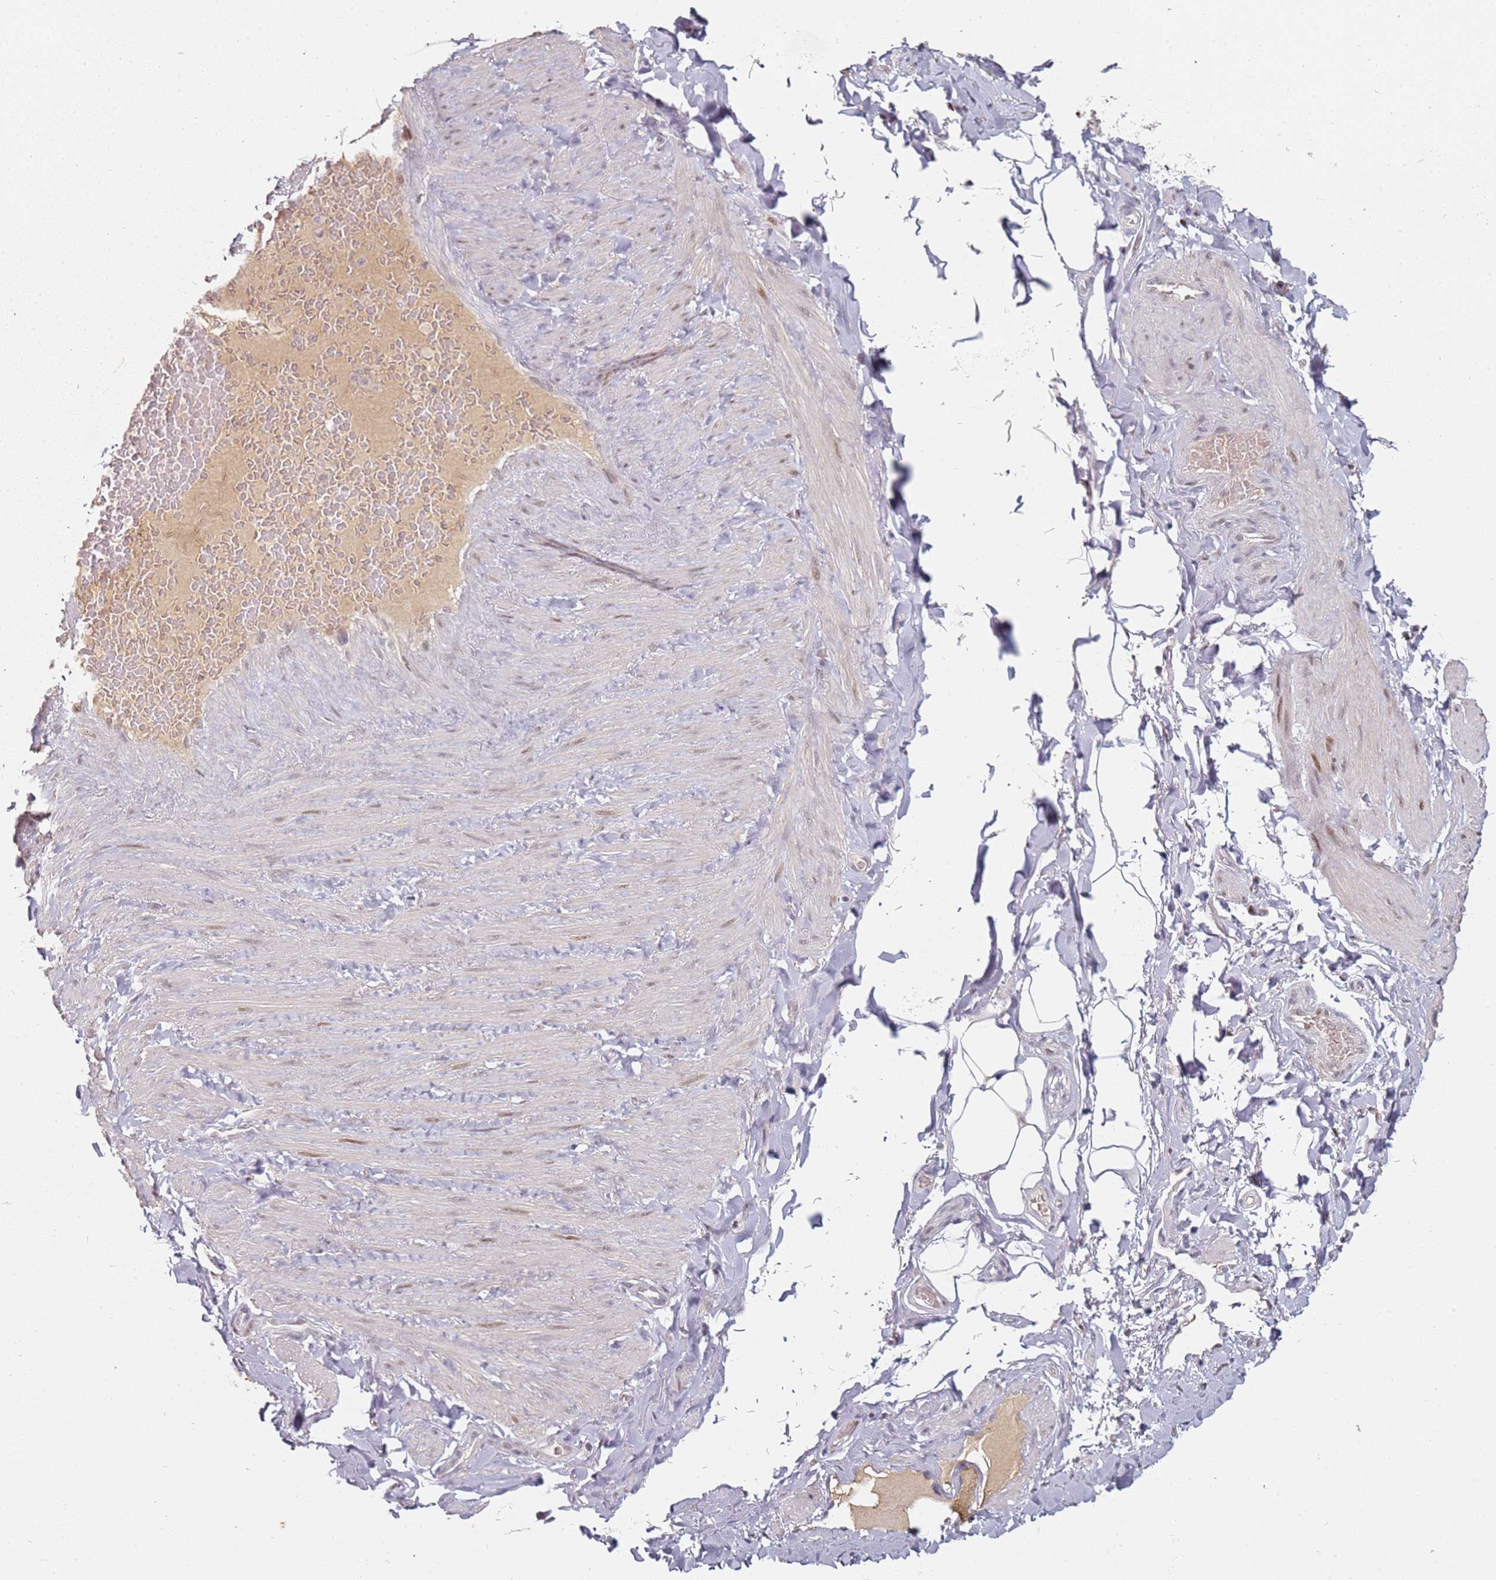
{"staining": {"intensity": "negative", "quantity": "none", "location": "none"}, "tissue": "adipose tissue", "cell_type": "Adipocytes", "image_type": "normal", "snomed": [{"axis": "morphology", "description": "Normal tissue, NOS"}, {"axis": "topography", "description": "Soft tissue"}, {"axis": "topography", "description": "Vascular tissue"}], "caption": "The immunohistochemistry image has no significant positivity in adipocytes of adipose tissue.", "gene": "ATF6B", "patient": {"sex": "male", "age": 54}}